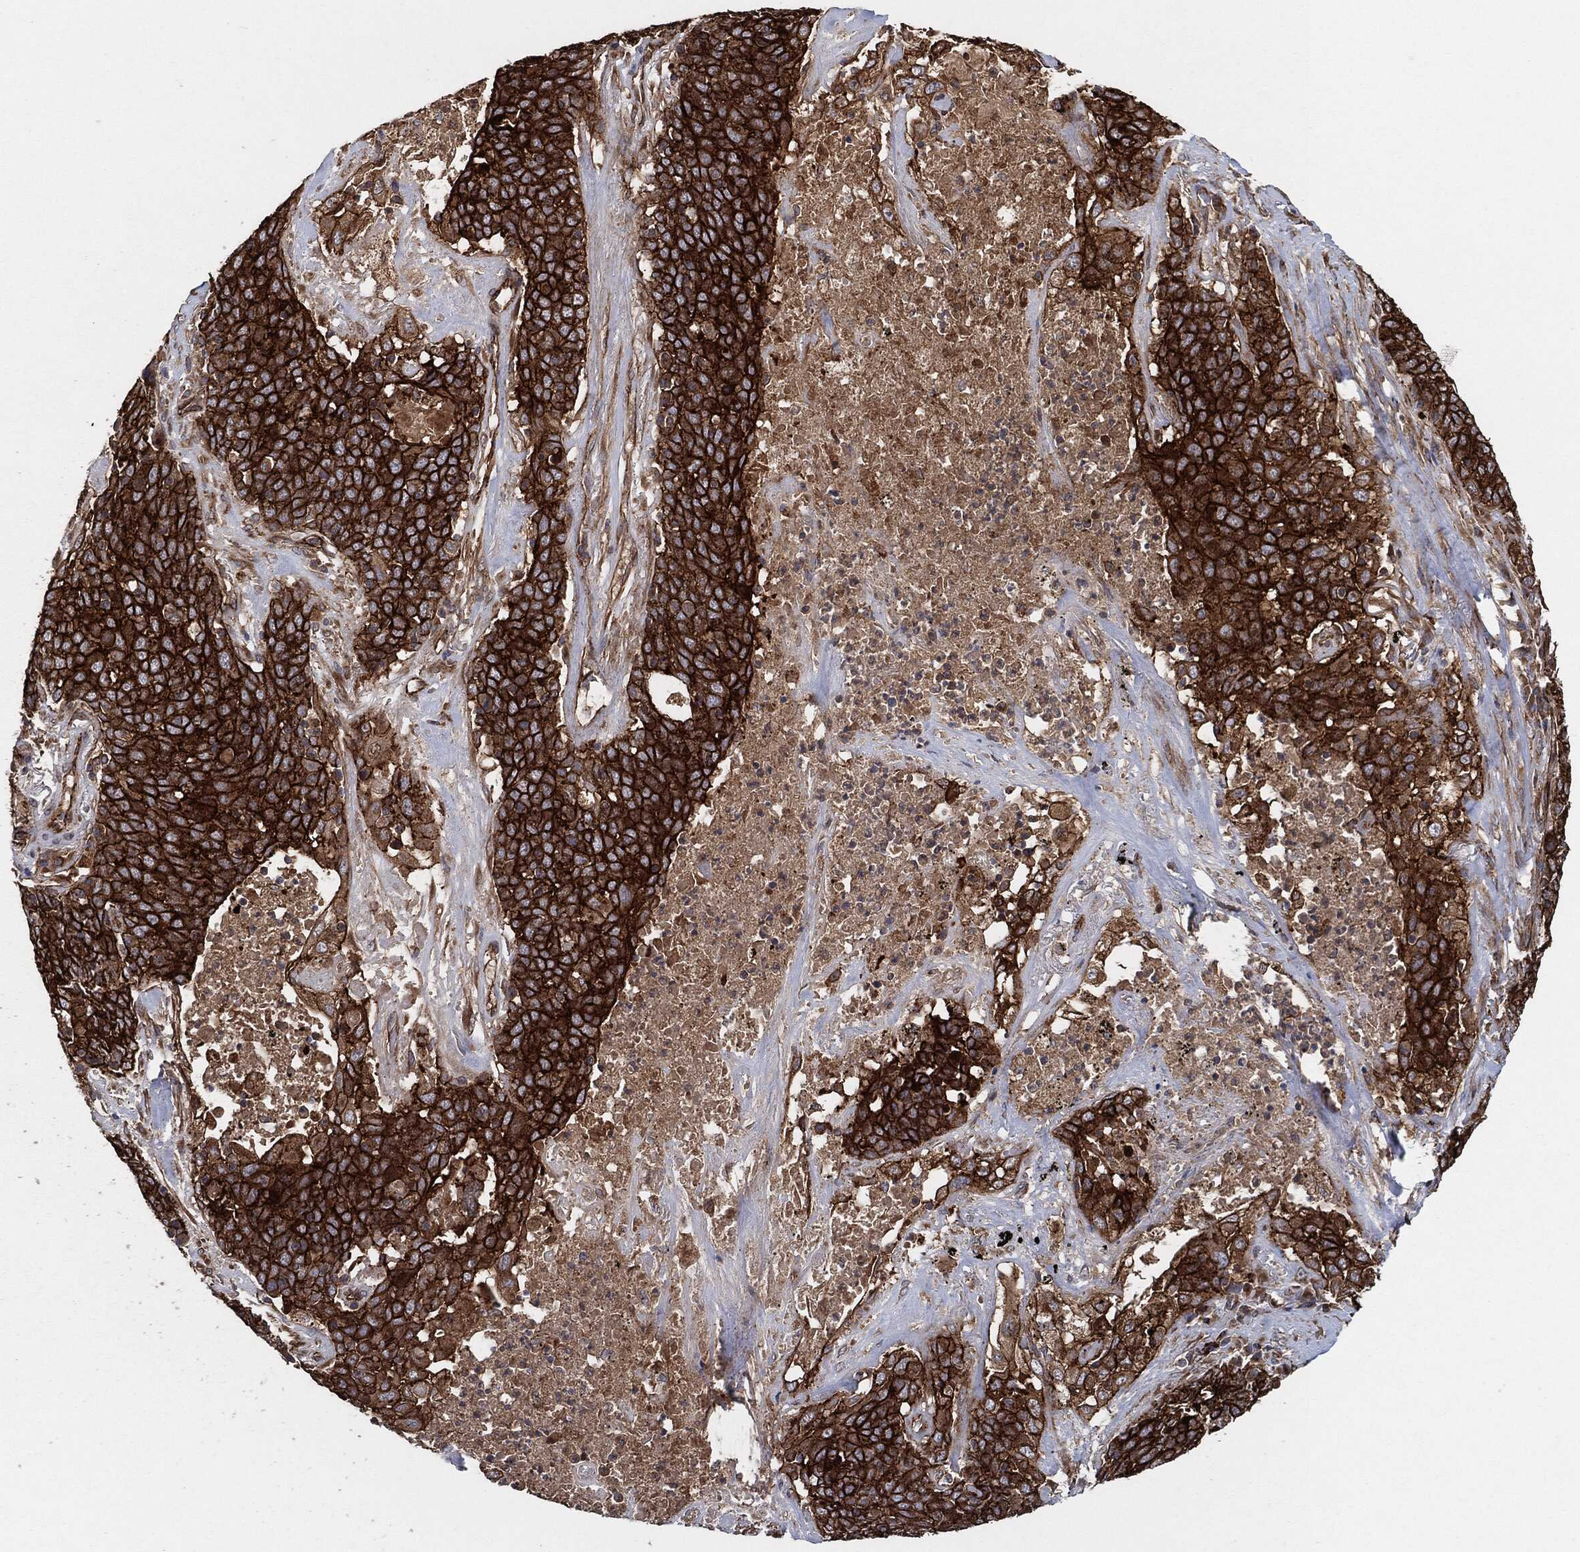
{"staining": {"intensity": "strong", "quantity": ">75%", "location": "cytoplasmic/membranous"}, "tissue": "lung cancer", "cell_type": "Tumor cells", "image_type": "cancer", "snomed": [{"axis": "morphology", "description": "Squamous cell carcinoma, NOS"}, {"axis": "topography", "description": "Lung"}], "caption": "Protein staining of lung squamous cell carcinoma tissue exhibits strong cytoplasmic/membranous expression in about >75% of tumor cells.", "gene": "CTNNA1", "patient": {"sex": "male", "age": 82}}